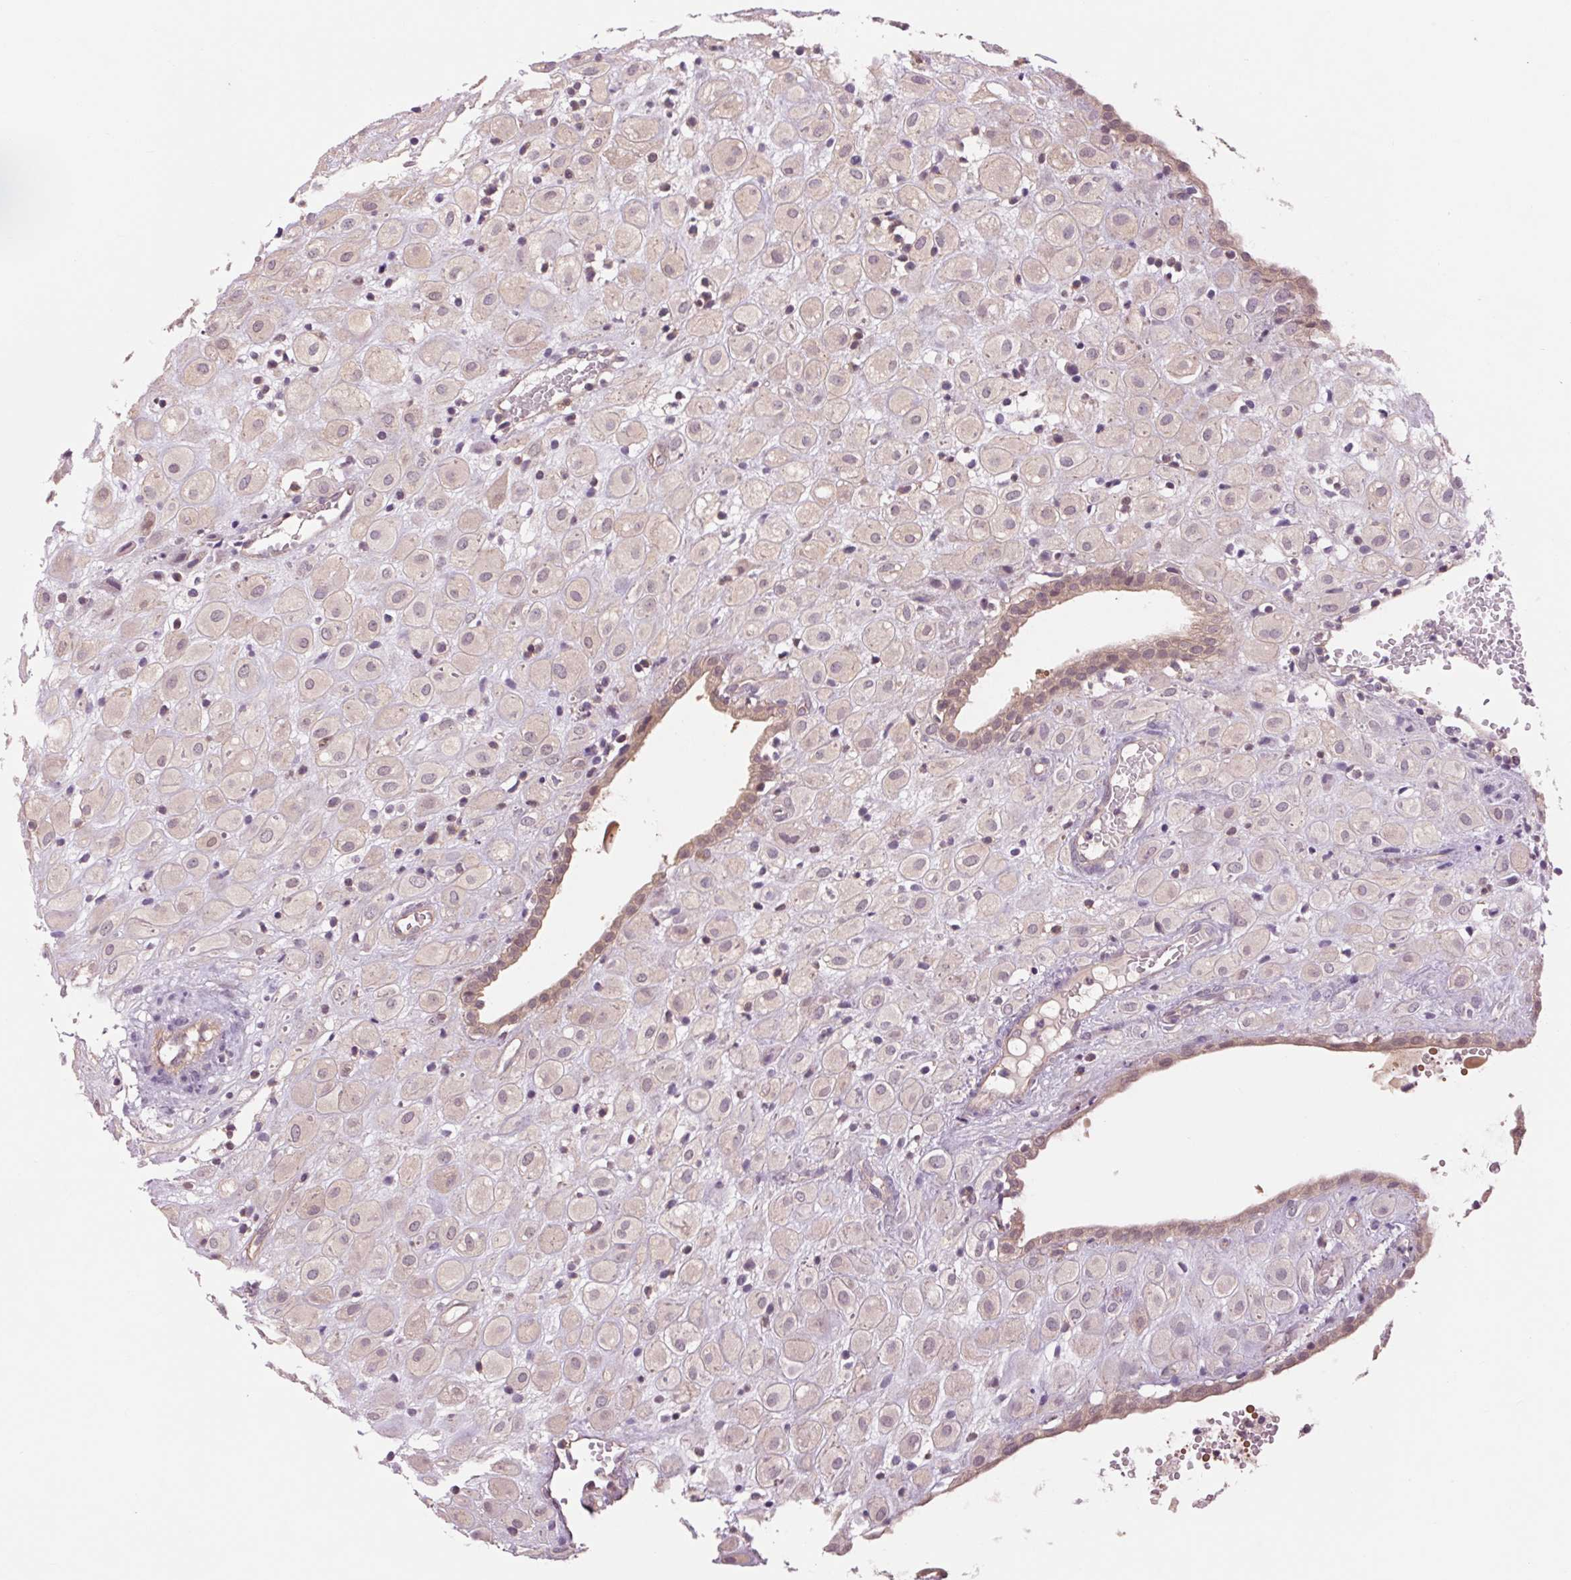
{"staining": {"intensity": "weak", "quantity": "<25%", "location": "cytoplasmic/membranous"}, "tissue": "placenta", "cell_type": "Decidual cells", "image_type": "normal", "snomed": [{"axis": "morphology", "description": "Normal tissue, NOS"}, {"axis": "topography", "description": "Placenta"}], "caption": "This photomicrograph is of normal placenta stained with immunohistochemistry to label a protein in brown with the nuclei are counter-stained blue. There is no positivity in decidual cells.", "gene": "SH3RF2", "patient": {"sex": "female", "age": 24}}